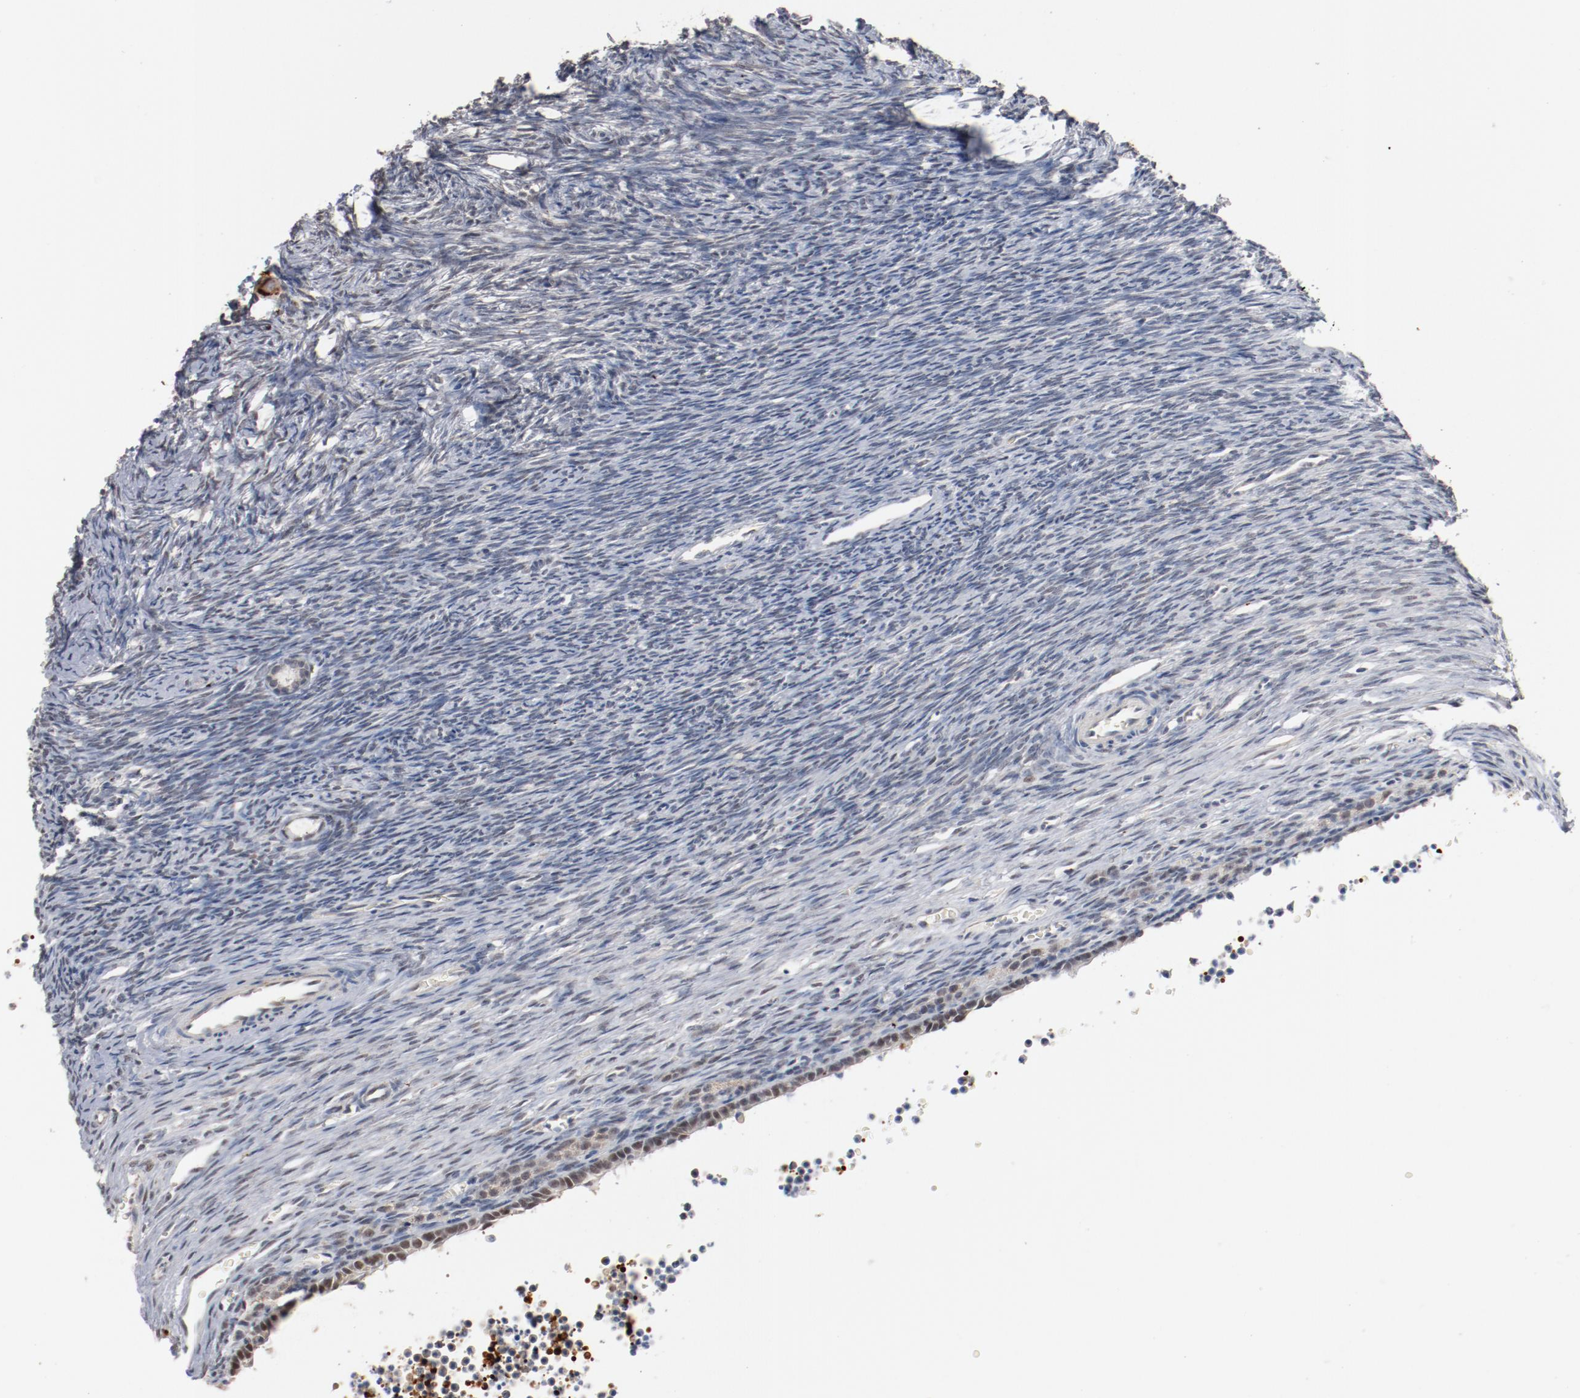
{"staining": {"intensity": "weak", "quantity": "25%-75%", "location": "nuclear"}, "tissue": "ovary", "cell_type": "Follicle cells", "image_type": "normal", "snomed": [{"axis": "morphology", "description": "Normal tissue, NOS"}, {"axis": "topography", "description": "Ovary"}], "caption": "Immunohistochemistry (DAB (3,3'-diaminobenzidine)) staining of unremarkable ovary reveals weak nuclear protein staining in about 25%-75% of follicle cells.", "gene": "ERICH1", "patient": {"sex": "female", "age": 27}}